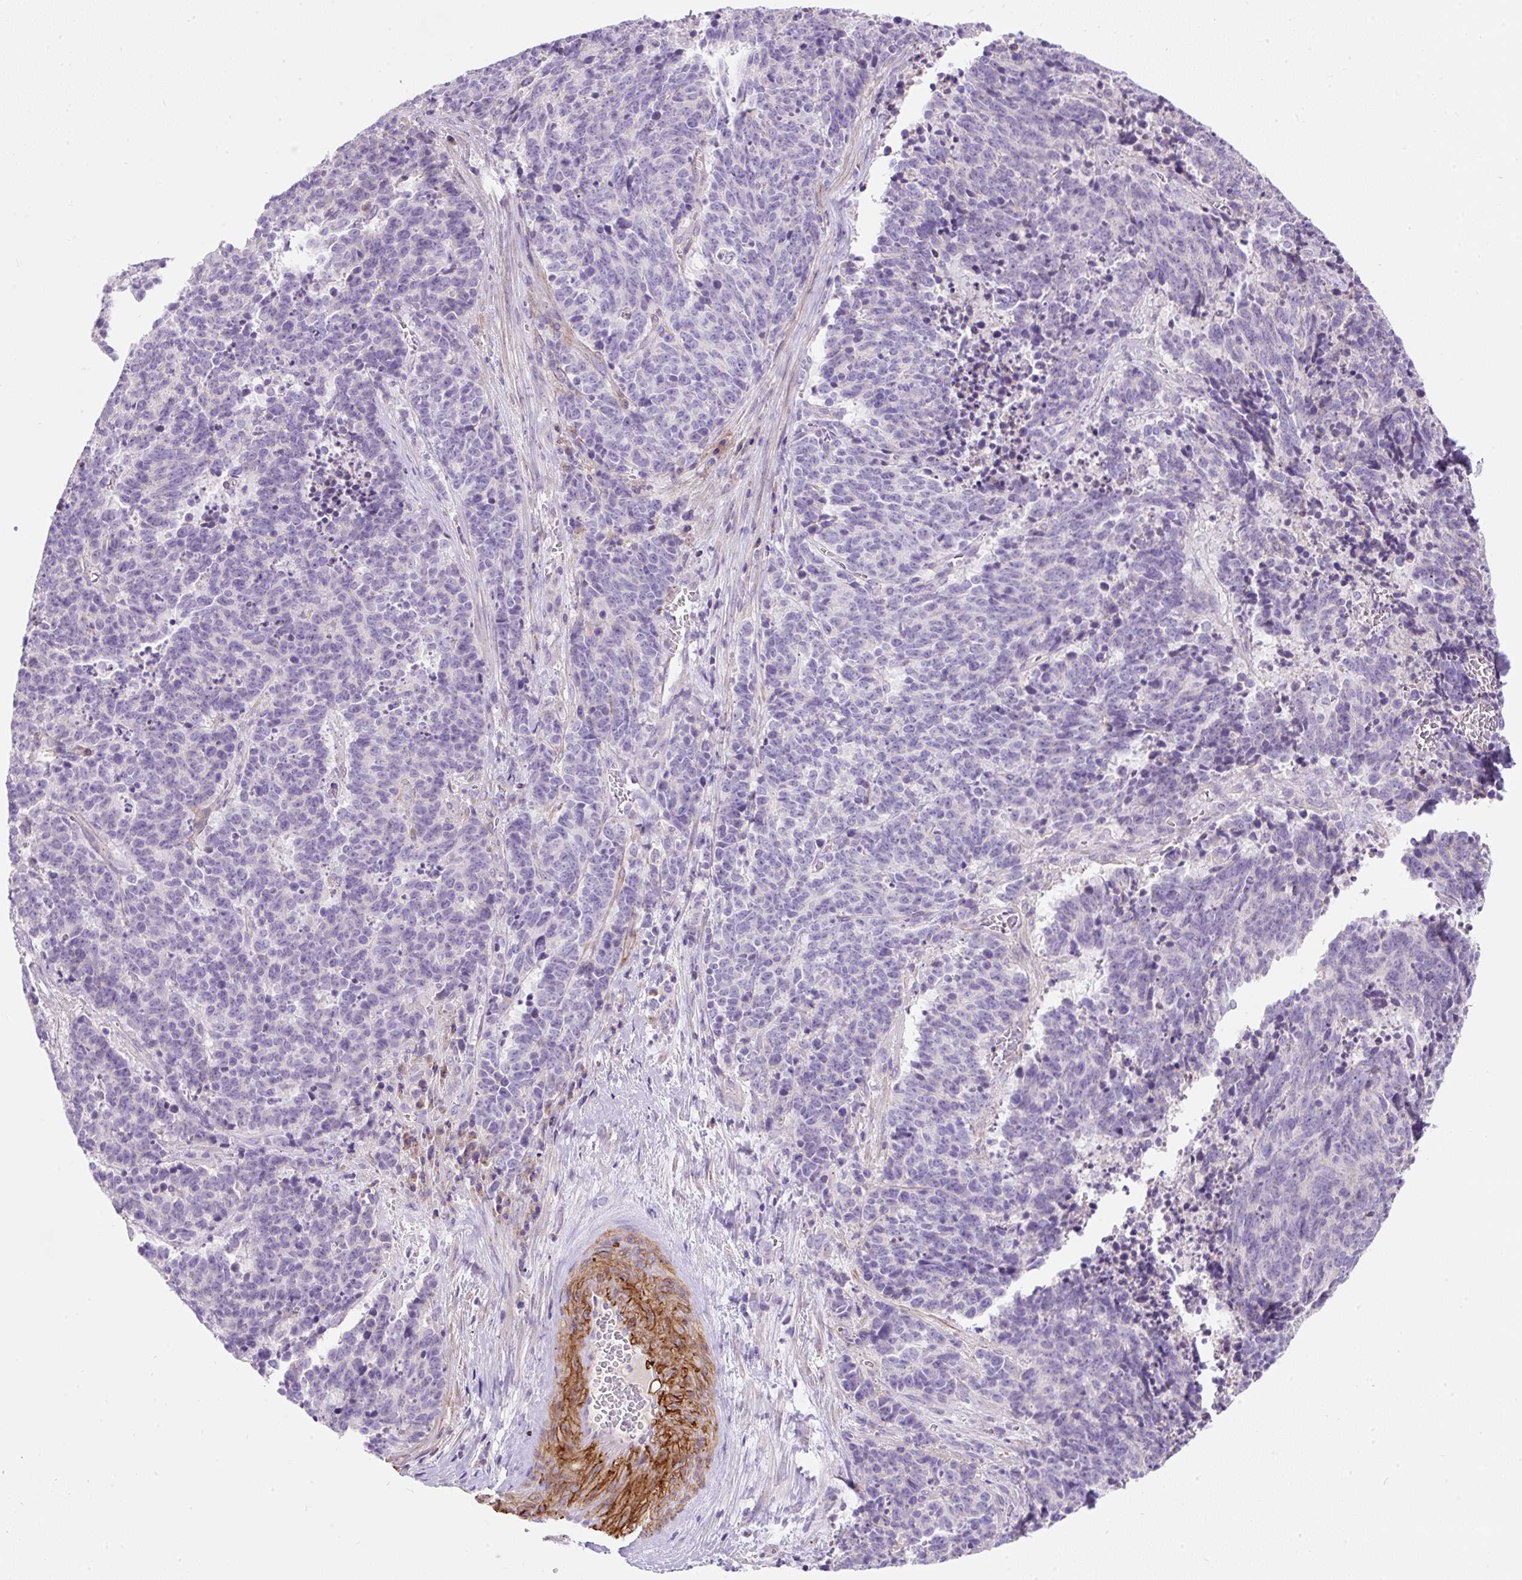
{"staining": {"intensity": "negative", "quantity": "none", "location": "none"}, "tissue": "cervical cancer", "cell_type": "Tumor cells", "image_type": "cancer", "snomed": [{"axis": "morphology", "description": "Squamous cell carcinoma, NOS"}, {"axis": "topography", "description": "Cervix"}], "caption": "High magnification brightfield microscopy of cervical squamous cell carcinoma stained with DAB (3,3'-diaminobenzidine) (brown) and counterstained with hematoxylin (blue): tumor cells show no significant expression.", "gene": "SUSD5", "patient": {"sex": "female", "age": 29}}